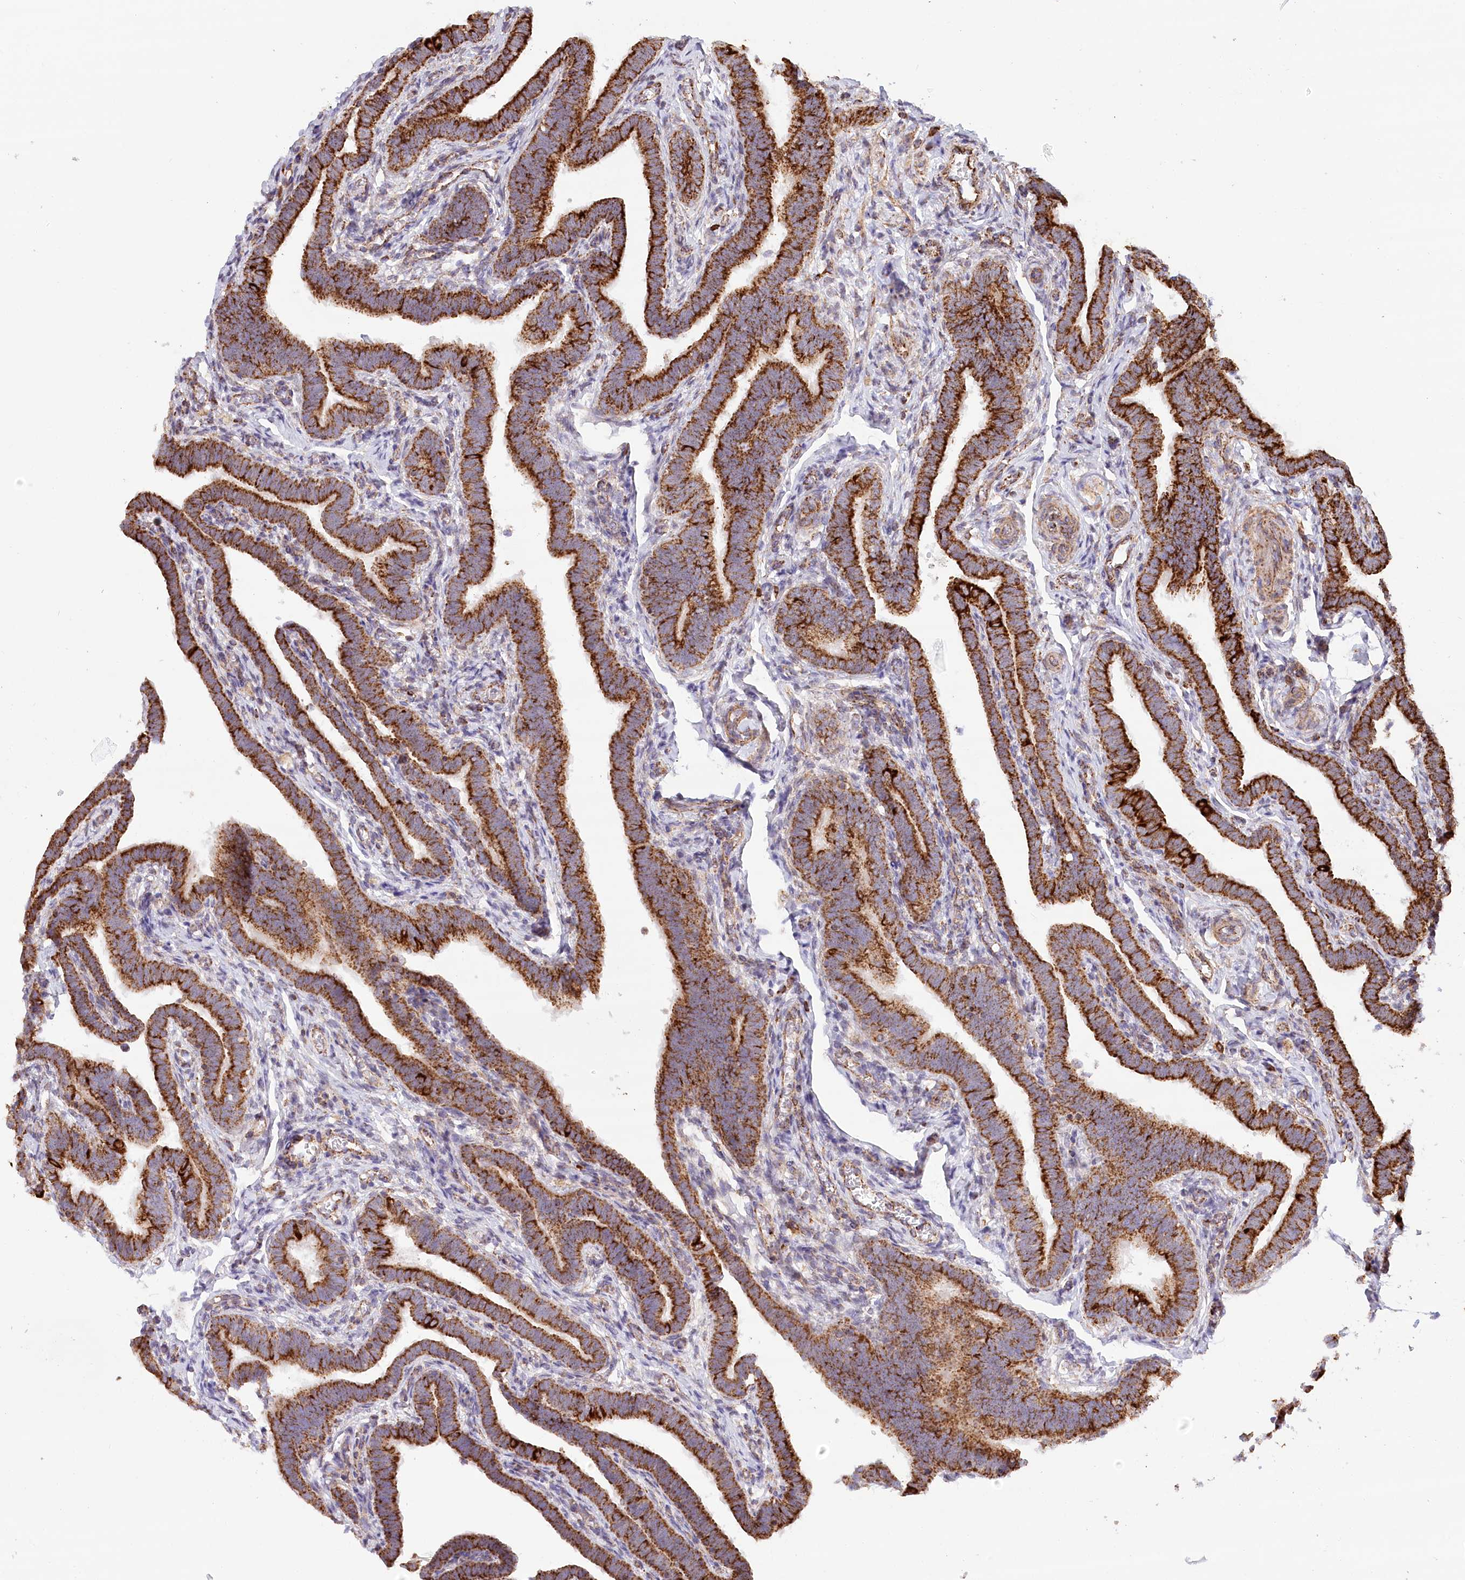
{"staining": {"intensity": "strong", "quantity": ">75%", "location": "cytoplasmic/membranous"}, "tissue": "fallopian tube", "cell_type": "Glandular cells", "image_type": "normal", "snomed": [{"axis": "morphology", "description": "Normal tissue, NOS"}, {"axis": "topography", "description": "Fallopian tube"}], "caption": "Fallopian tube stained for a protein (brown) displays strong cytoplasmic/membranous positive positivity in about >75% of glandular cells.", "gene": "UMPS", "patient": {"sex": "female", "age": 36}}